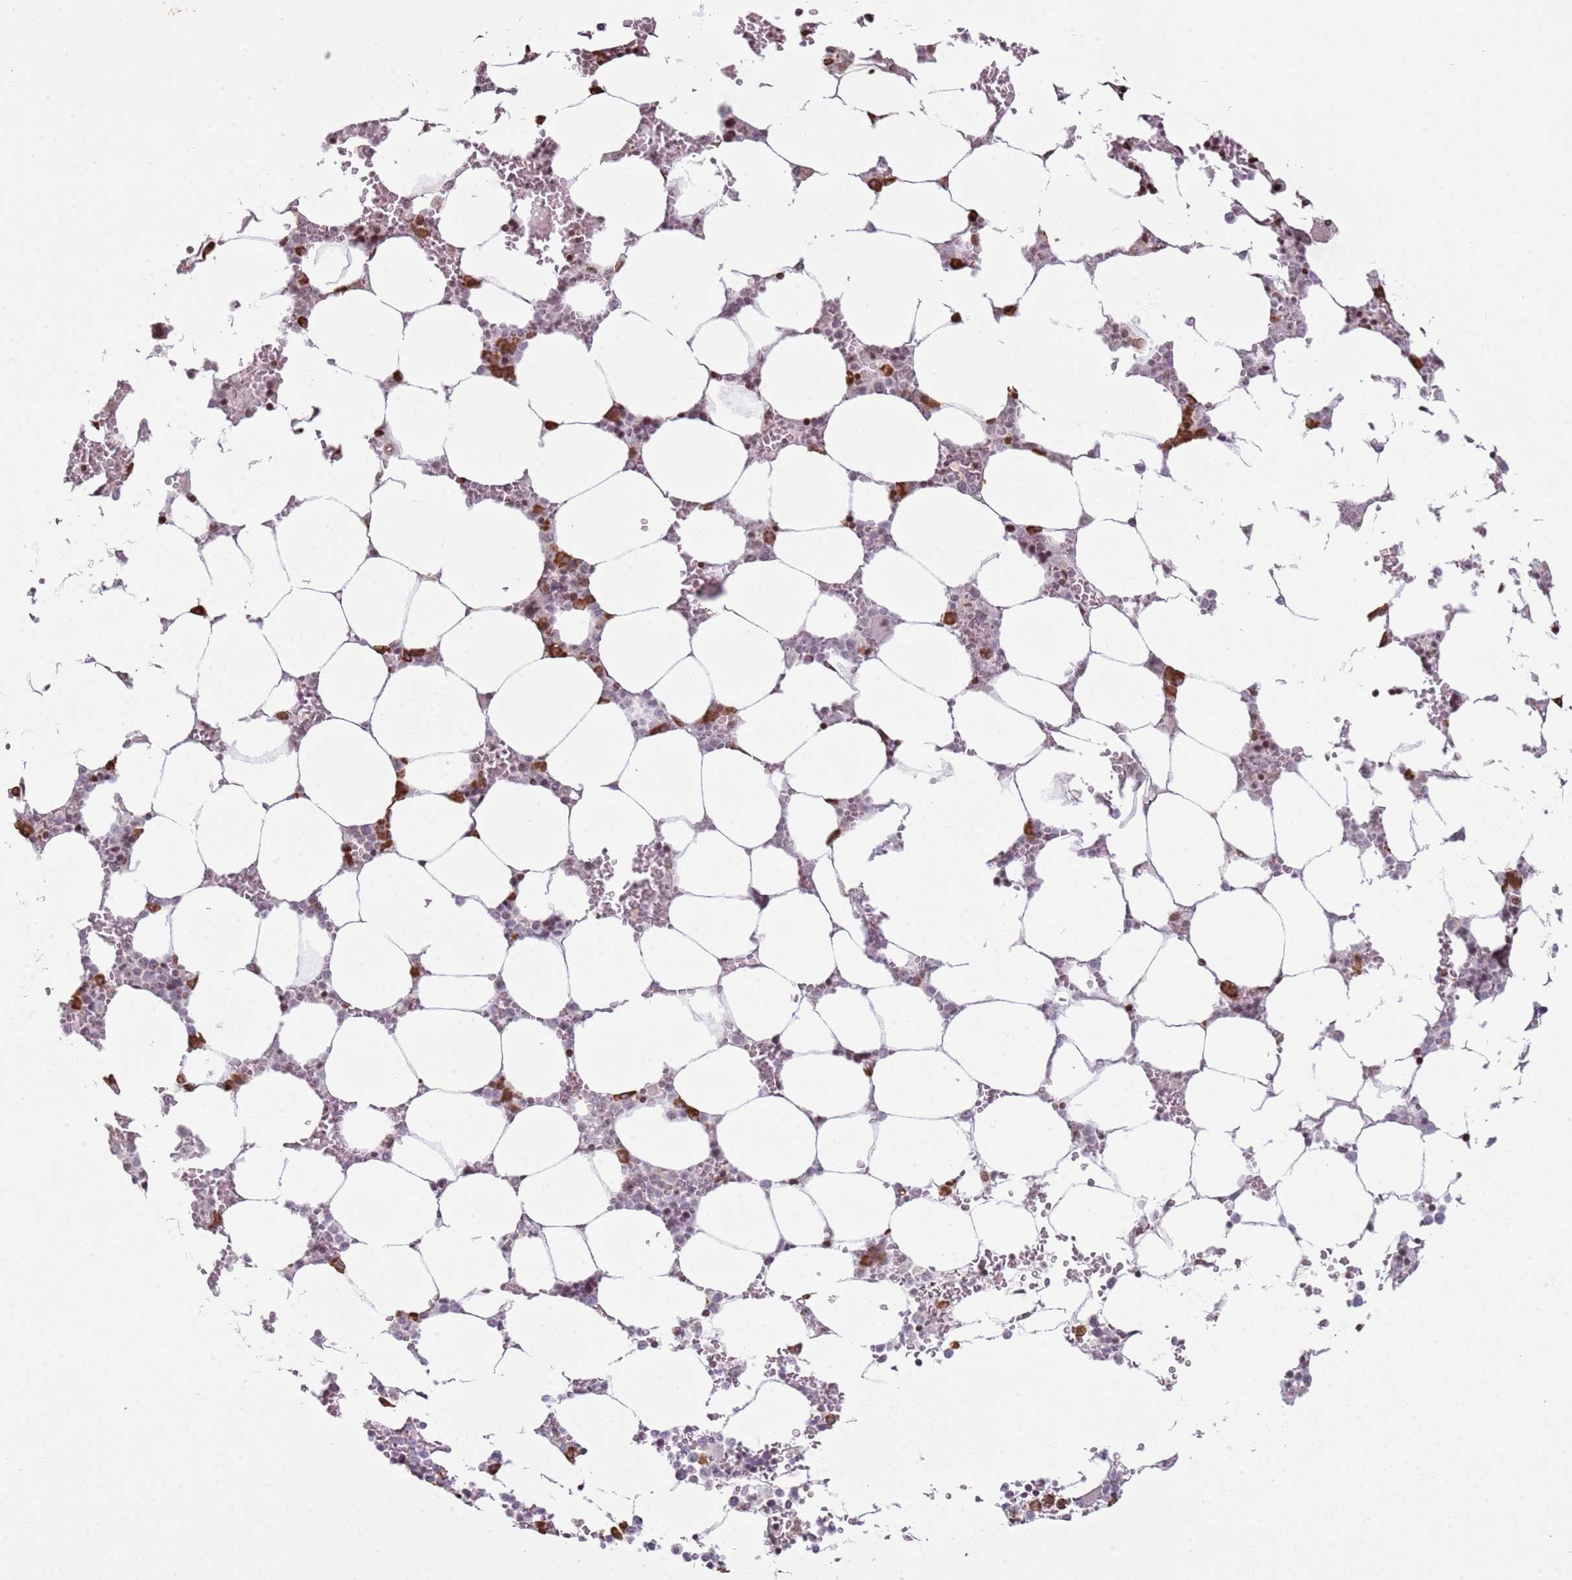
{"staining": {"intensity": "weak", "quantity": "25%-75%", "location": "cytoplasmic/membranous"}, "tissue": "bone marrow", "cell_type": "Hematopoietic cells", "image_type": "normal", "snomed": [{"axis": "morphology", "description": "Normal tissue, NOS"}, {"axis": "topography", "description": "Bone marrow"}], "caption": "Bone marrow was stained to show a protein in brown. There is low levels of weak cytoplasmic/membranous positivity in approximately 25%-75% of hematopoietic cells. (DAB IHC, brown staining for protein, blue staining for nuclei).", "gene": "SCAF1", "patient": {"sex": "male", "age": 64}}